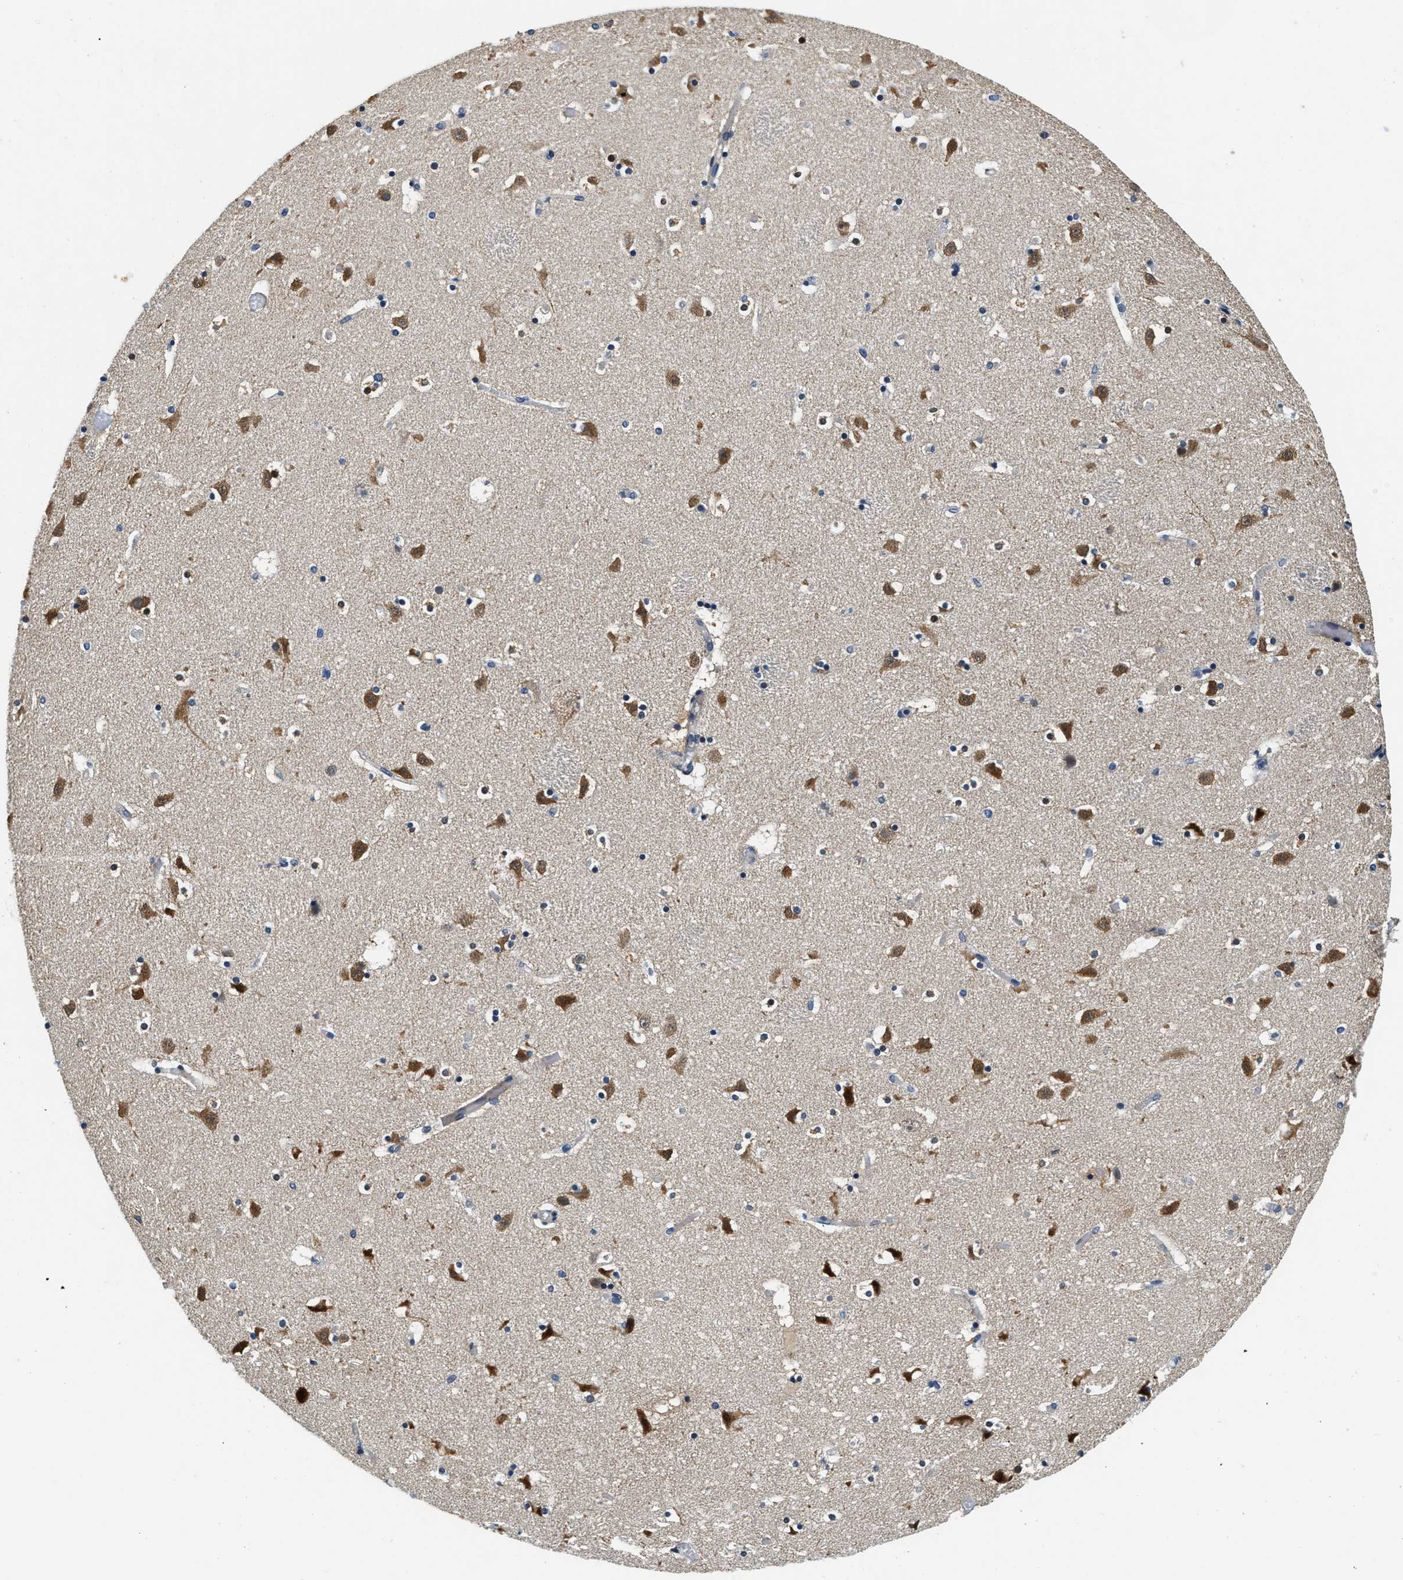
{"staining": {"intensity": "moderate", "quantity": "<25%", "location": "cytoplasmic/membranous"}, "tissue": "caudate", "cell_type": "Glial cells", "image_type": "normal", "snomed": [{"axis": "morphology", "description": "Normal tissue, NOS"}, {"axis": "topography", "description": "Lateral ventricle wall"}], "caption": "Caudate stained with DAB (3,3'-diaminobenzidine) IHC exhibits low levels of moderate cytoplasmic/membranous staining in approximately <25% of glial cells. The protein is stained brown, and the nuclei are stained in blue (DAB (3,3'-diaminobenzidine) IHC with brightfield microscopy, high magnification).", "gene": "YAE1", "patient": {"sex": "male", "age": 45}}